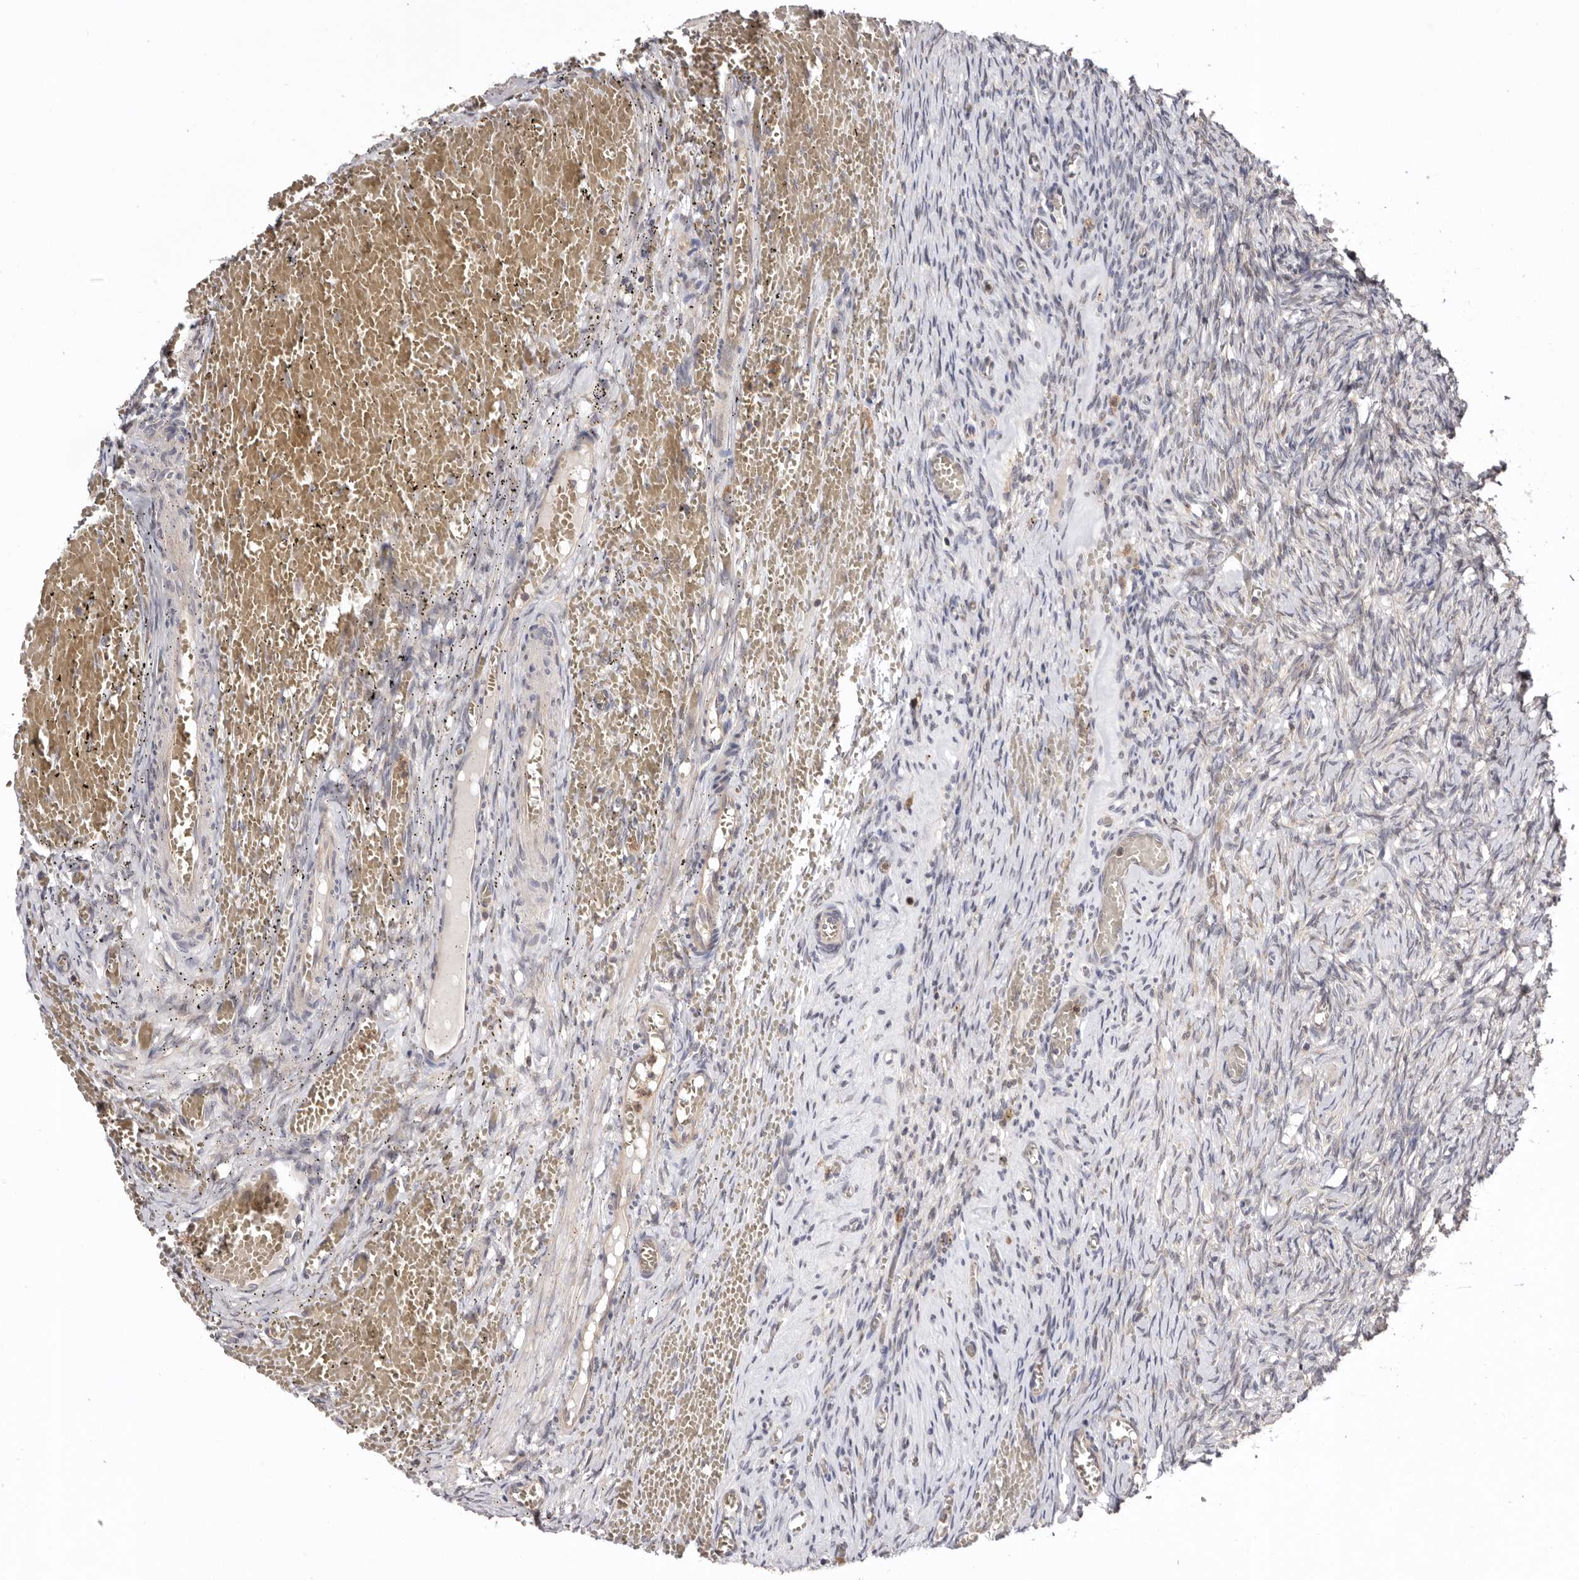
{"staining": {"intensity": "moderate", "quantity": ">75%", "location": "cytoplasmic/membranous"}, "tissue": "ovary", "cell_type": "Follicle cells", "image_type": "normal", "snomed": [{"axis": "morphology", "description": "Adenocarcinoma, NOS"}, {"axis": "topography", "description": "Endometrium"}], "caption": "A brown stain highlights moderate cytoplasmic/membranous positivity of a protein in follicle cells of unremarkable ovary.", "gene": "TMUB1", "patient": {"sex": "female", "age": 32}}